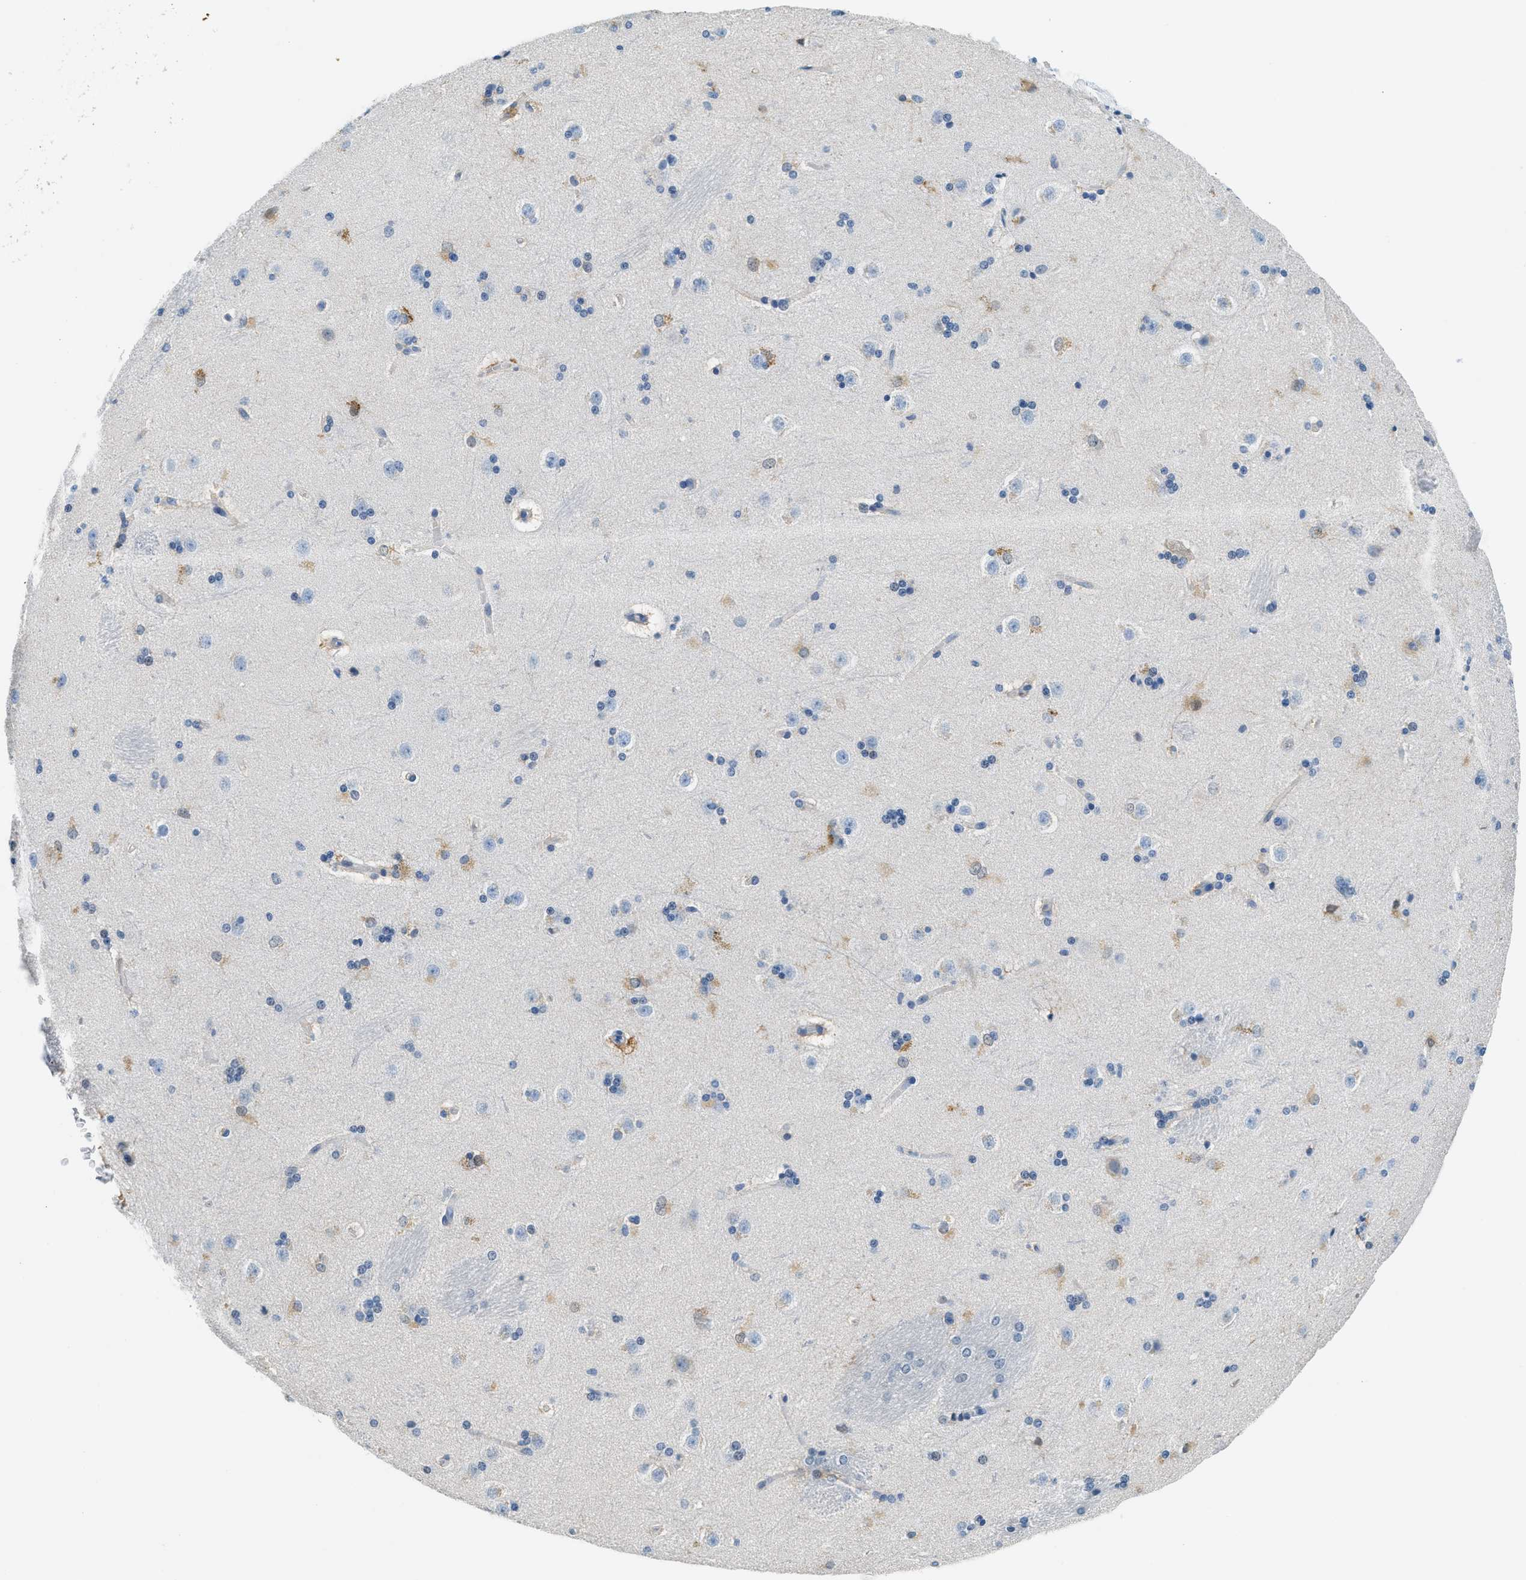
{"staining": {"intensity": "negative", "quantity": "none", "location": "none"}, "tissue": "caudate", "cell_type": "Glial cells", "image_type": "normal", "snomed": [{"axis": "morphology", "description": "Normal tissue, NOS"}, {"axis": "topography", "description": "Lateral ventricle wall"}], "caption": "The histopathology image reveals no significant positivity in glial cells of caudate. Brightfield microscopy of immunohistochemistry (IHC) stained with DAB (3,3'-diaminobenzidine) (brown) and hematoxylin (blue), captured at high magnification.", "gene": "CLDN18", "patient": {"sex": "female", "age": 19}}